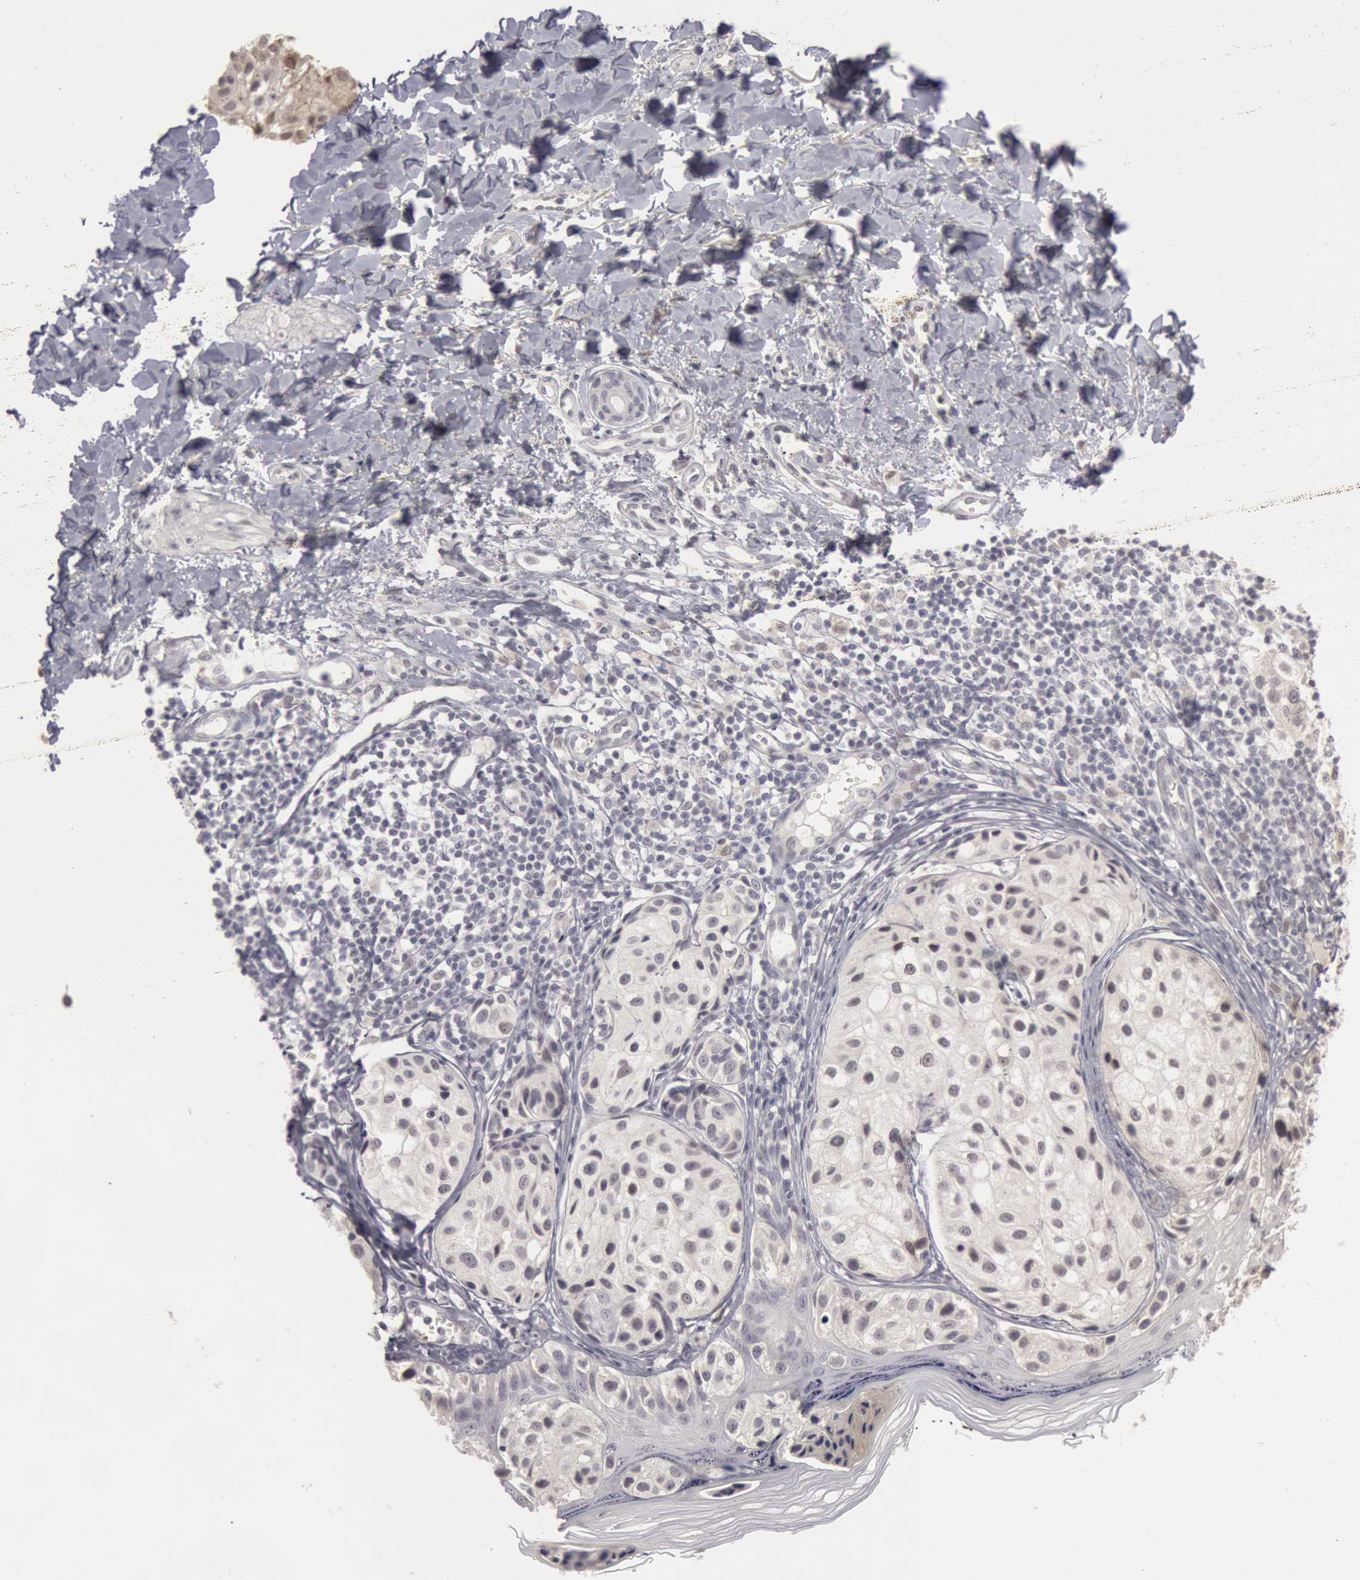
{"staining": {"intensity": "negative", "quantity": "none", "location": "none"}, "tissue": "melanoma", "cell_type": "Tumor cells", "image_type": "cancer", "snomed": [{"axis": "morphology", "description": "Malignant melanoma, NOS"}, {"axis": "topography", "description": "Skin"}], "caption": "High magnification brightfield microscopy of melanoma stained with DAB (3,3'-diaminobenzidine) (brown) and counterstained with hematoxylin (blue): tumor cells show no significant positivity.", "gene": "RIMBP3C", "patient": {"sex": "male", "age": 23}}